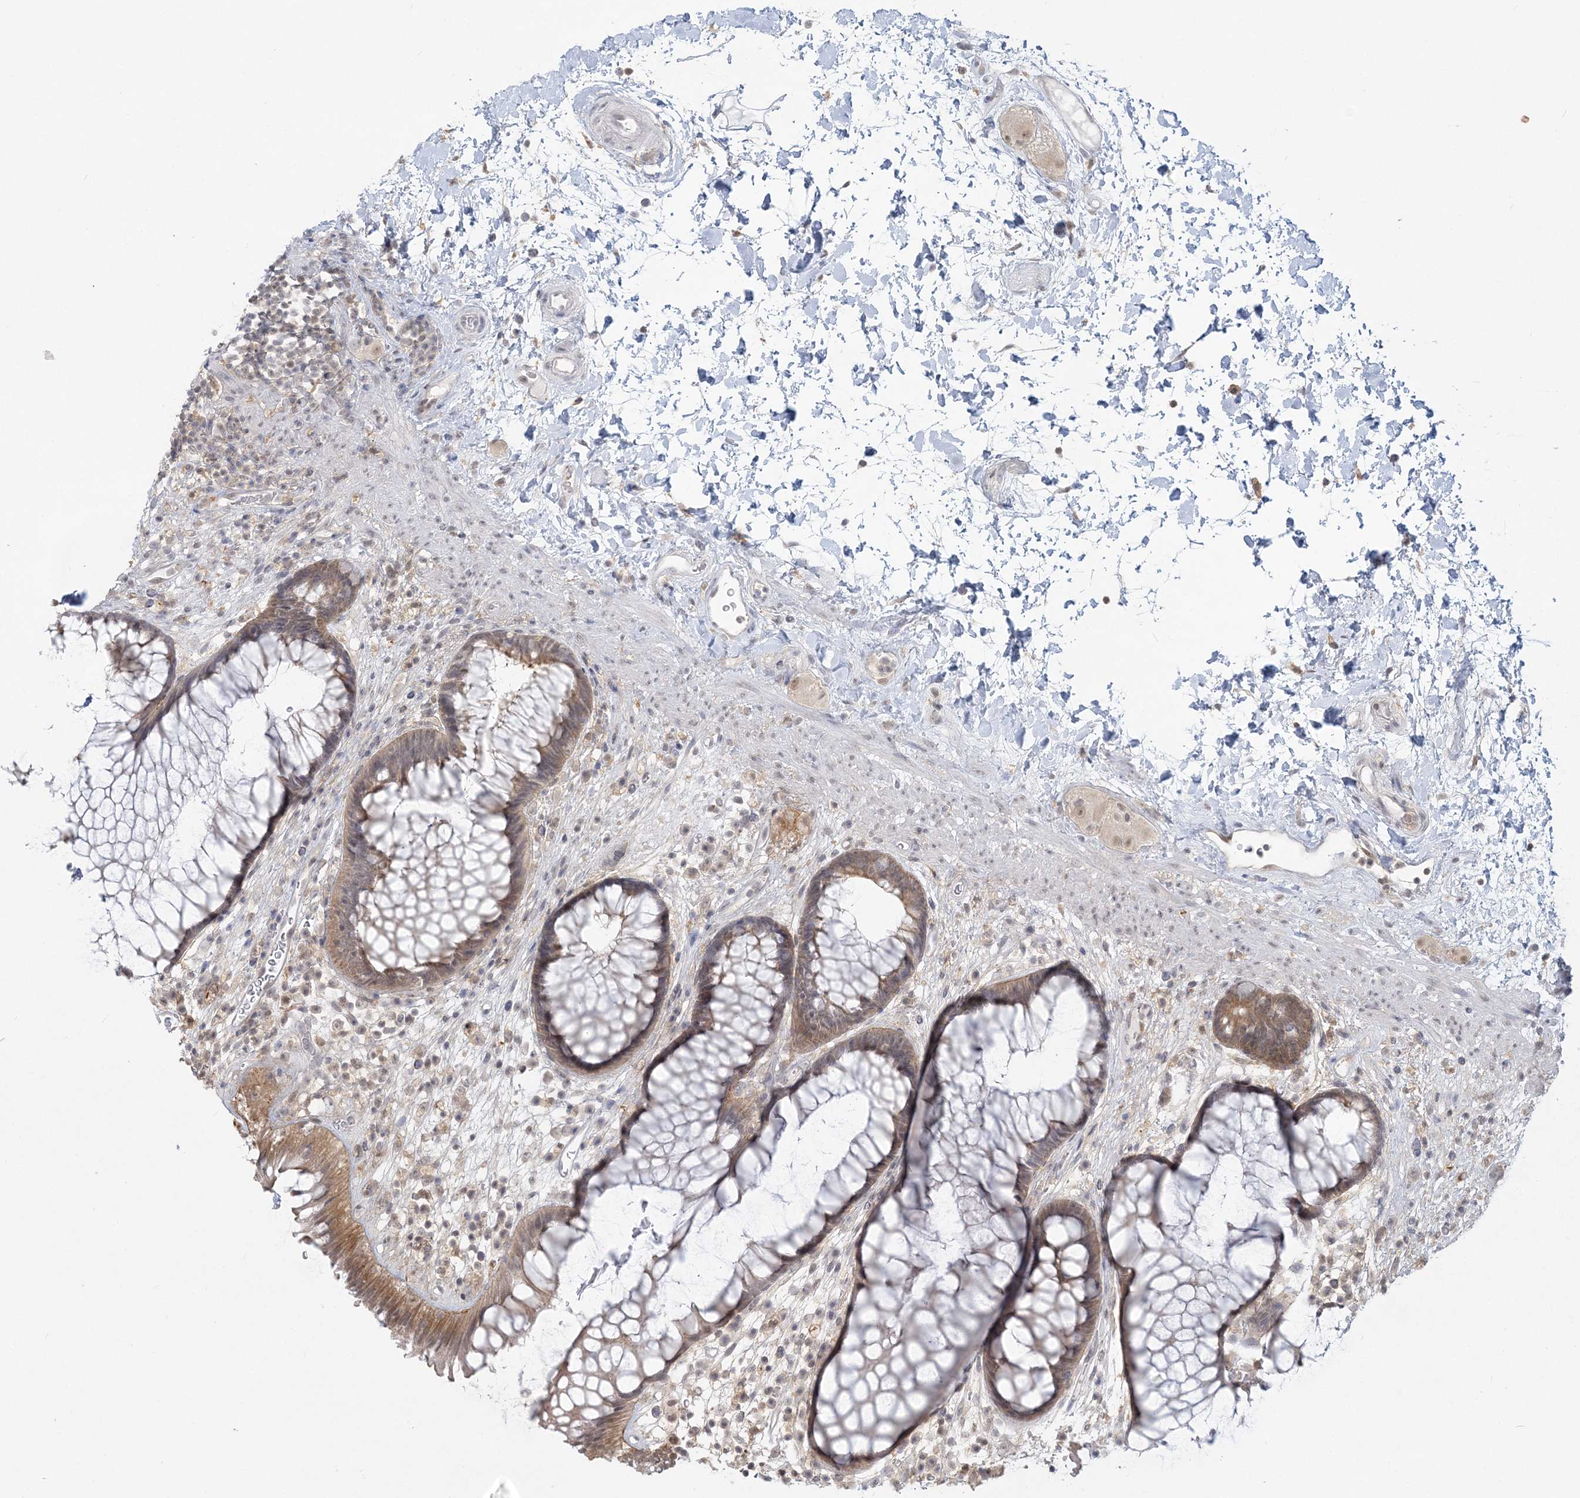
{"staining": {"intensity": "moderate", "quantity": ">75%", "location": "cytoplasmic/membranous"}, "tissue": "rectum", "cell_type": "Glandular cells", "image_type": "normal", "snomed": [{"axis": "morphology", "description": "Normal tissue, NOS"}, {"axis": "topography", "description": "Rectum"}], "caption": "This image shows immunohistochemistry (IHC) staining of benign human rectum, with medium moderate cytoplasmic/membranous positivity in approximately >75% of glandular cells.", "gene": "ANKS1A", "patient": {"sex": "male", "age": 51}}